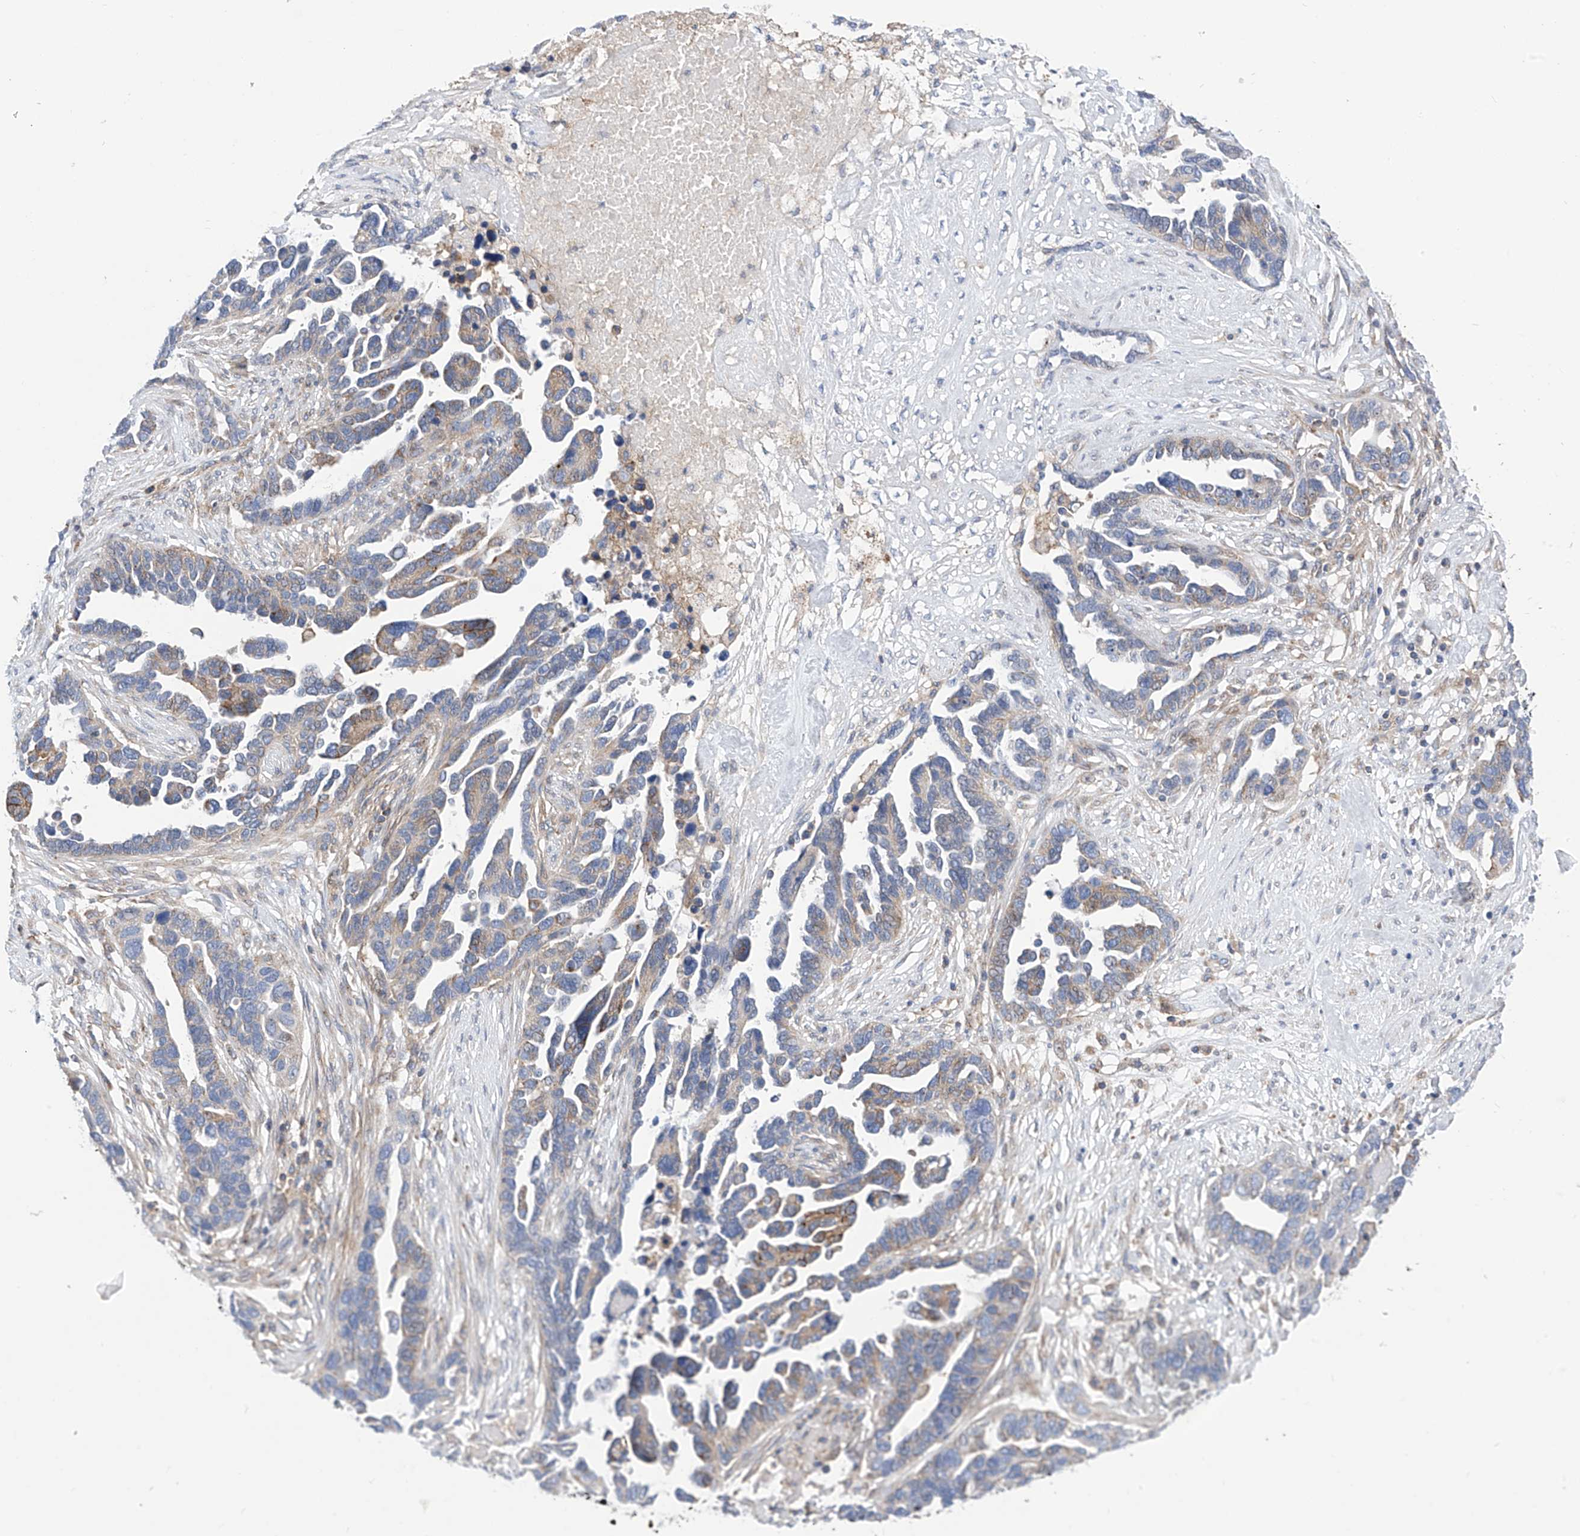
{"staining": {"intensity": "moderate", "quantity": "<25%", "location": "cytoplasmic/membranous"}, "tissue": "ovarian cancer", "cell_type": "Tumor cells", "image_type": "cancer", "snomed": [{"axis": "morphology", "description": "Cystadenocarcinoma, serous, NOS"}, {"axis": "topography", "description": "Ovary"}], "caption": "This image demonstrates immunohistochemistry staining of serous cystadenocarcinoma (ovarian), with low moderate cytoplasmic/membranous positivity in about <25% of tumor cells.", "gene": "P2RX7", "patient": {"sex": "female", "age": 54}}